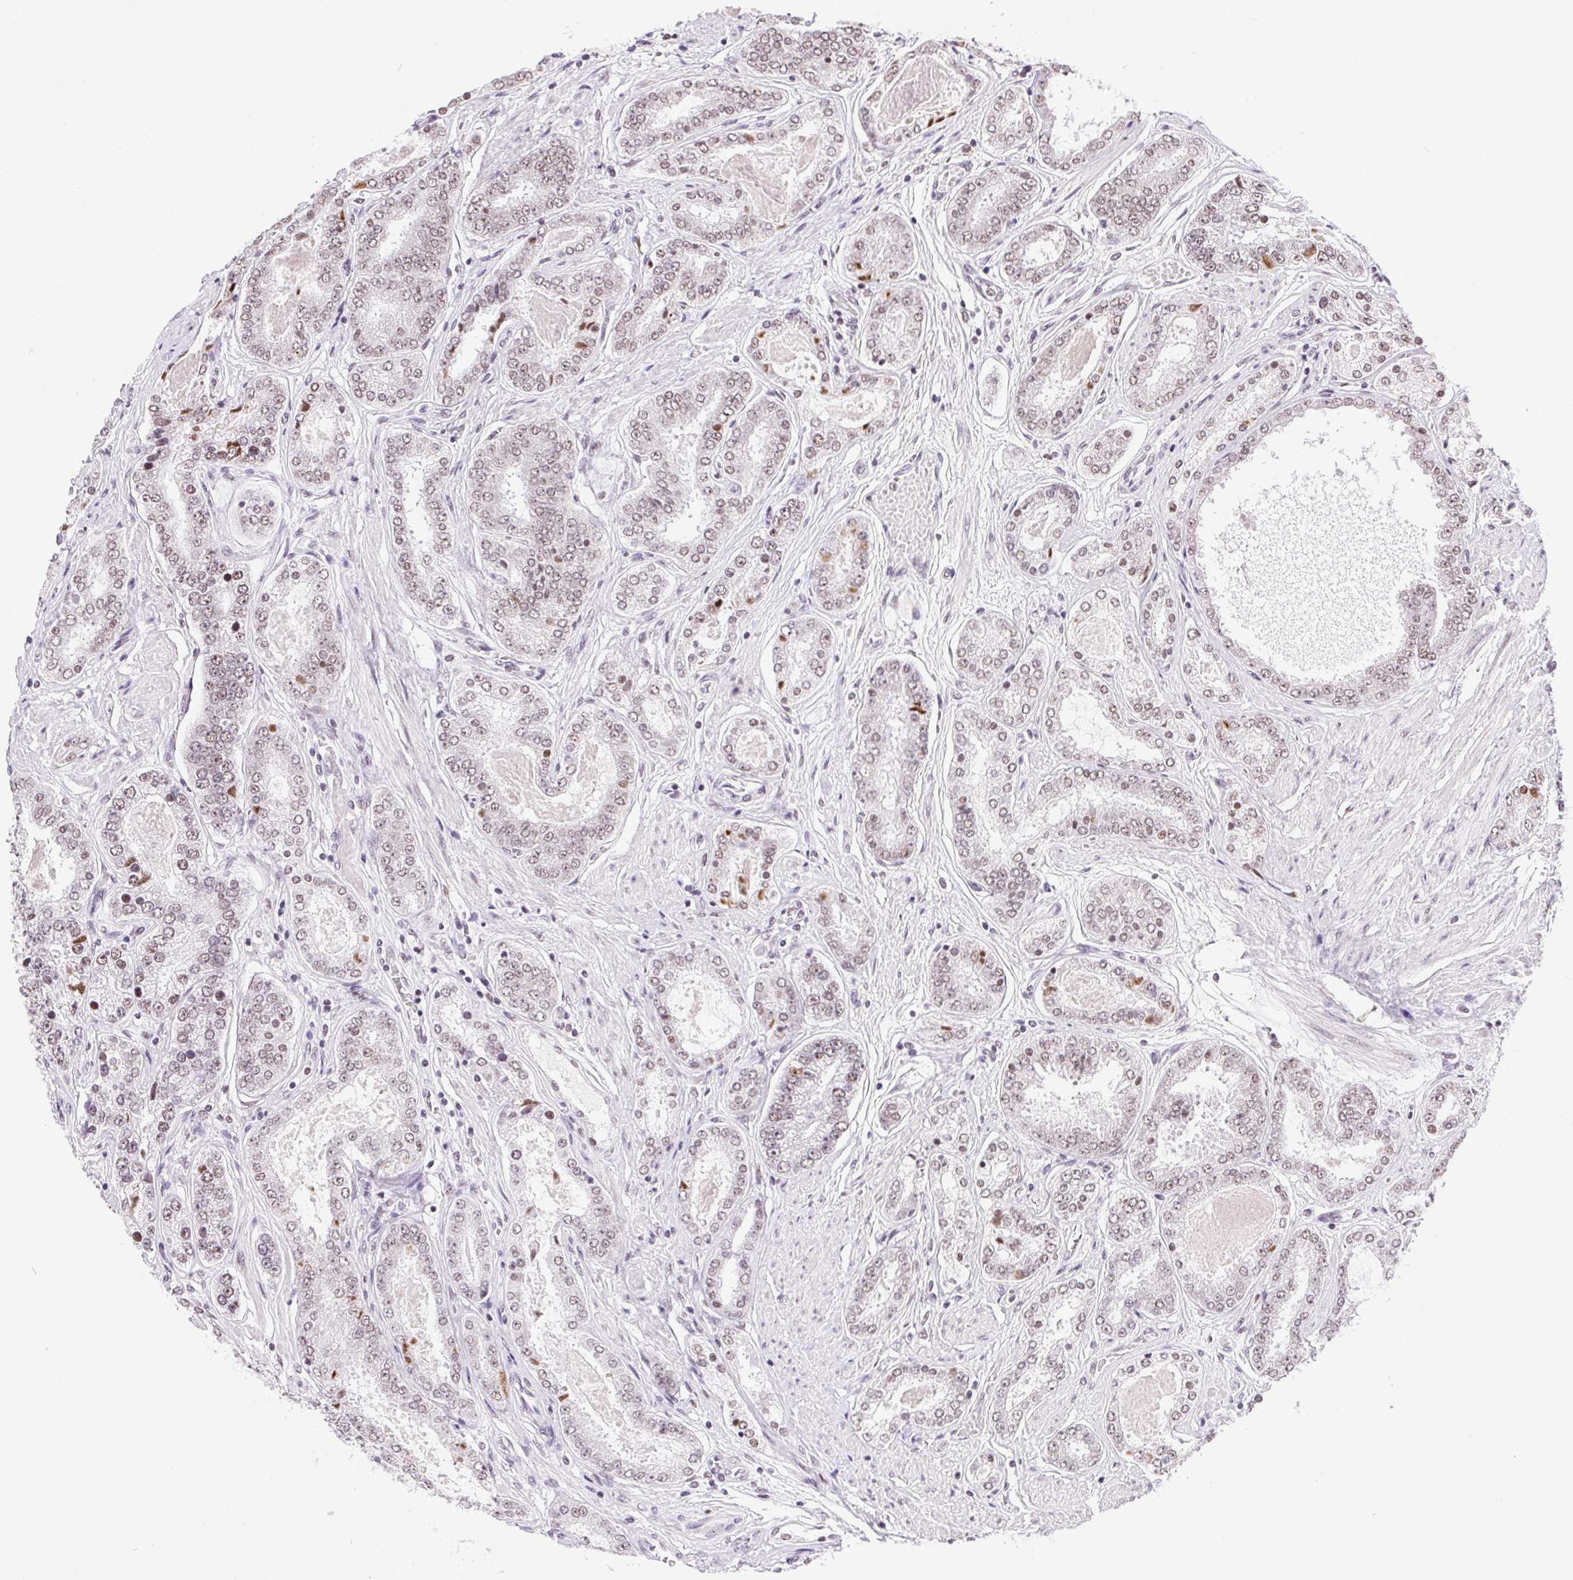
{"staining": {"intensity": "weak", "quantity": "25%-75%", "location": "nuclear"}, "tissue": "prostate cancer", "cell_type": "Tumor cells", "image_type": "cancer", "snomed": [{"axis": "morphology", "description": "Adenocarcinoma, High grade"}, {"axis": "topography", "description": "Prostate"}], "caption": "This micrograph reveals IHC staining of prostate cancer, with low weak nuclear expression in approximately 25%-75% of tumor cells.", "gene": "TRA2B", "patient": {"sex": "male", "age": 63}}